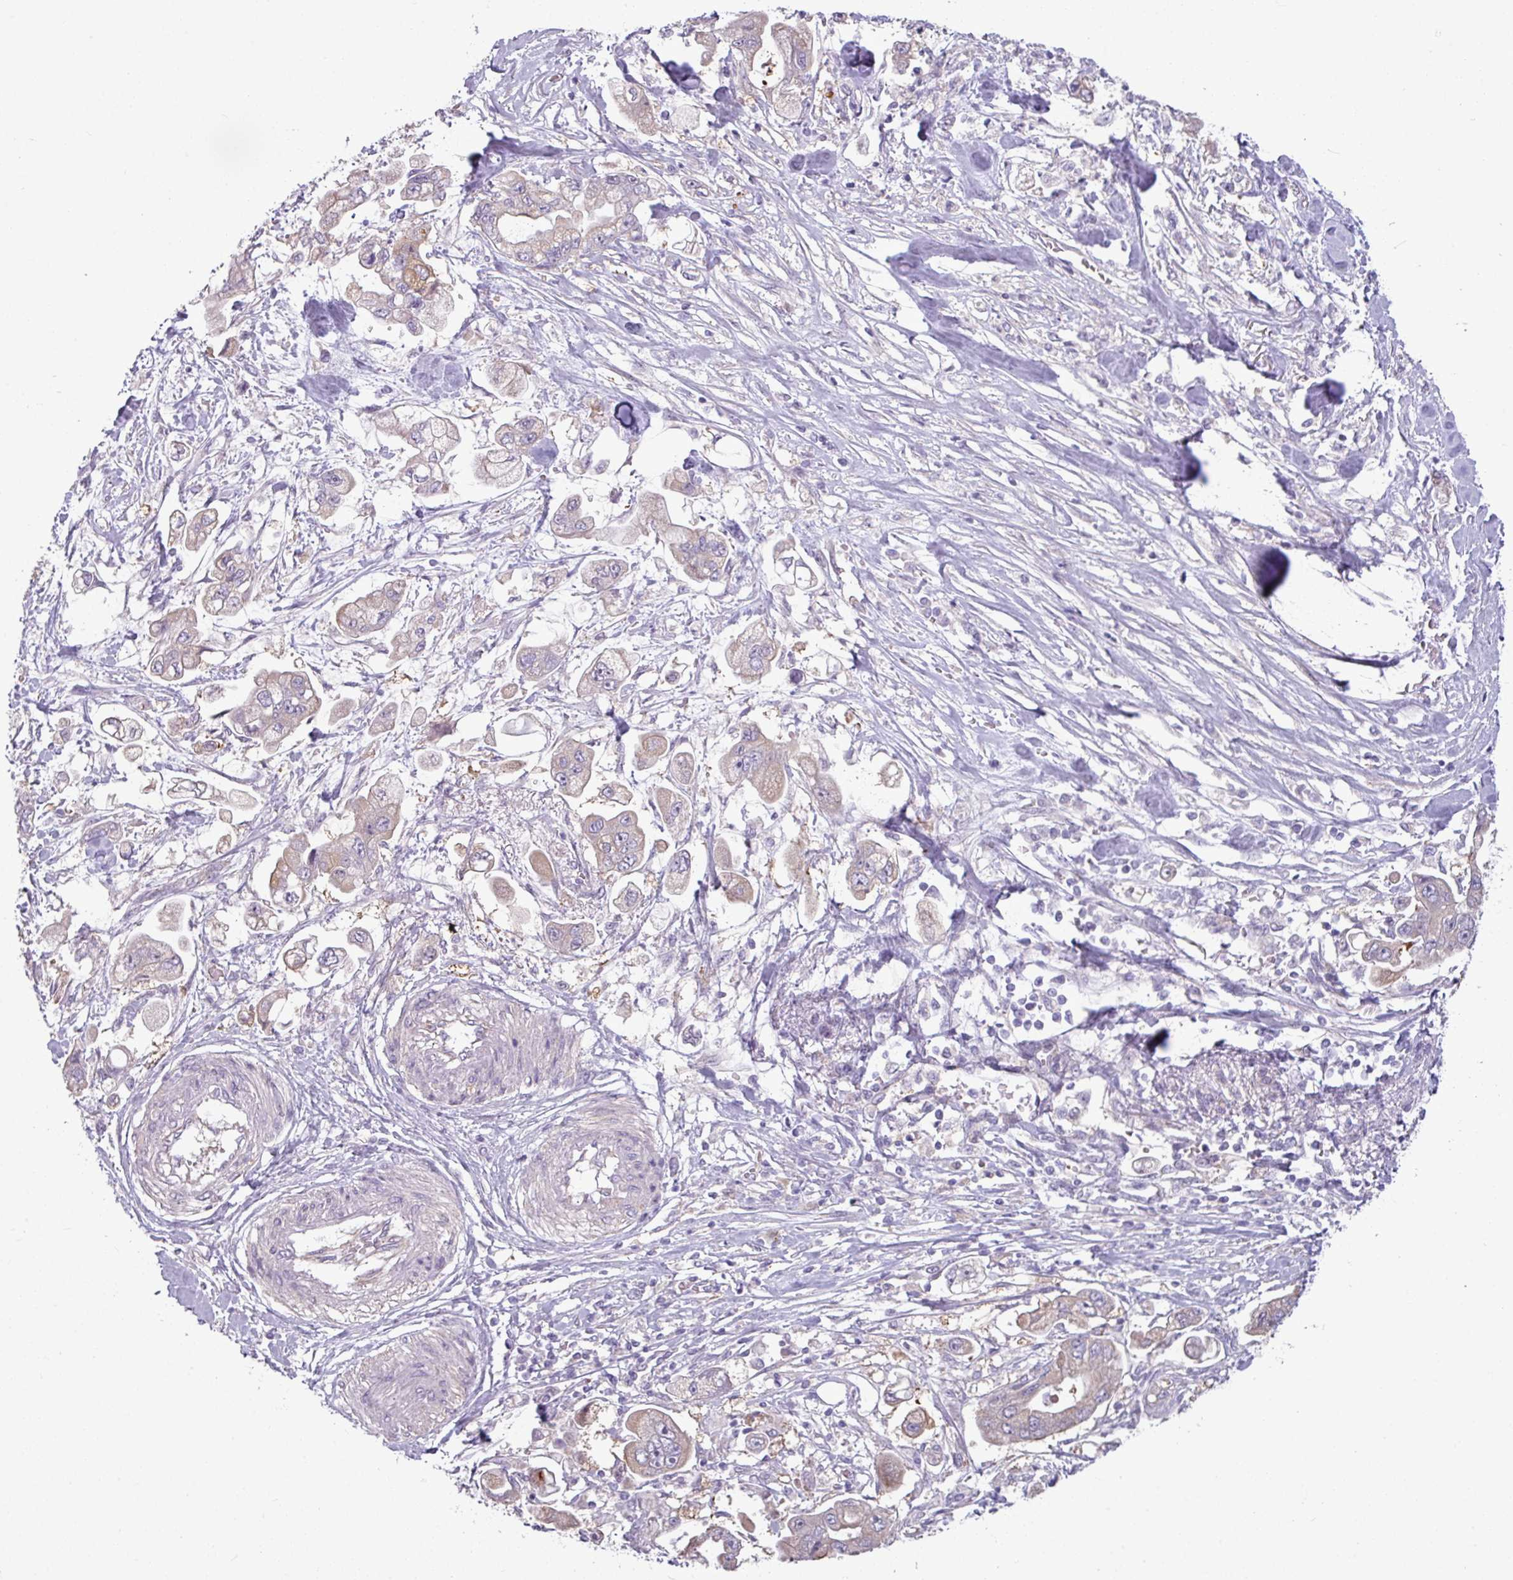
{"staining": {"intensity": "weak", "quantity": "<25%", "location": "cytoplasmic/membranous"}, "tissue": "stomach cancer", "cell_type": "Tumor cells", "image_type": "cancer", "snomed": [{"axis": "morphology", "description": "Adenocarcinoma, NOS"}, {"axis": "topography", "description": "Stomach"}], "caption": "Immunohistochemistry of human adenocarcinoma (stomach) demonstrates no staining in tumor cells.", "gene": "CAMK2B", "patient": {"sex": "male", "age": 62}}